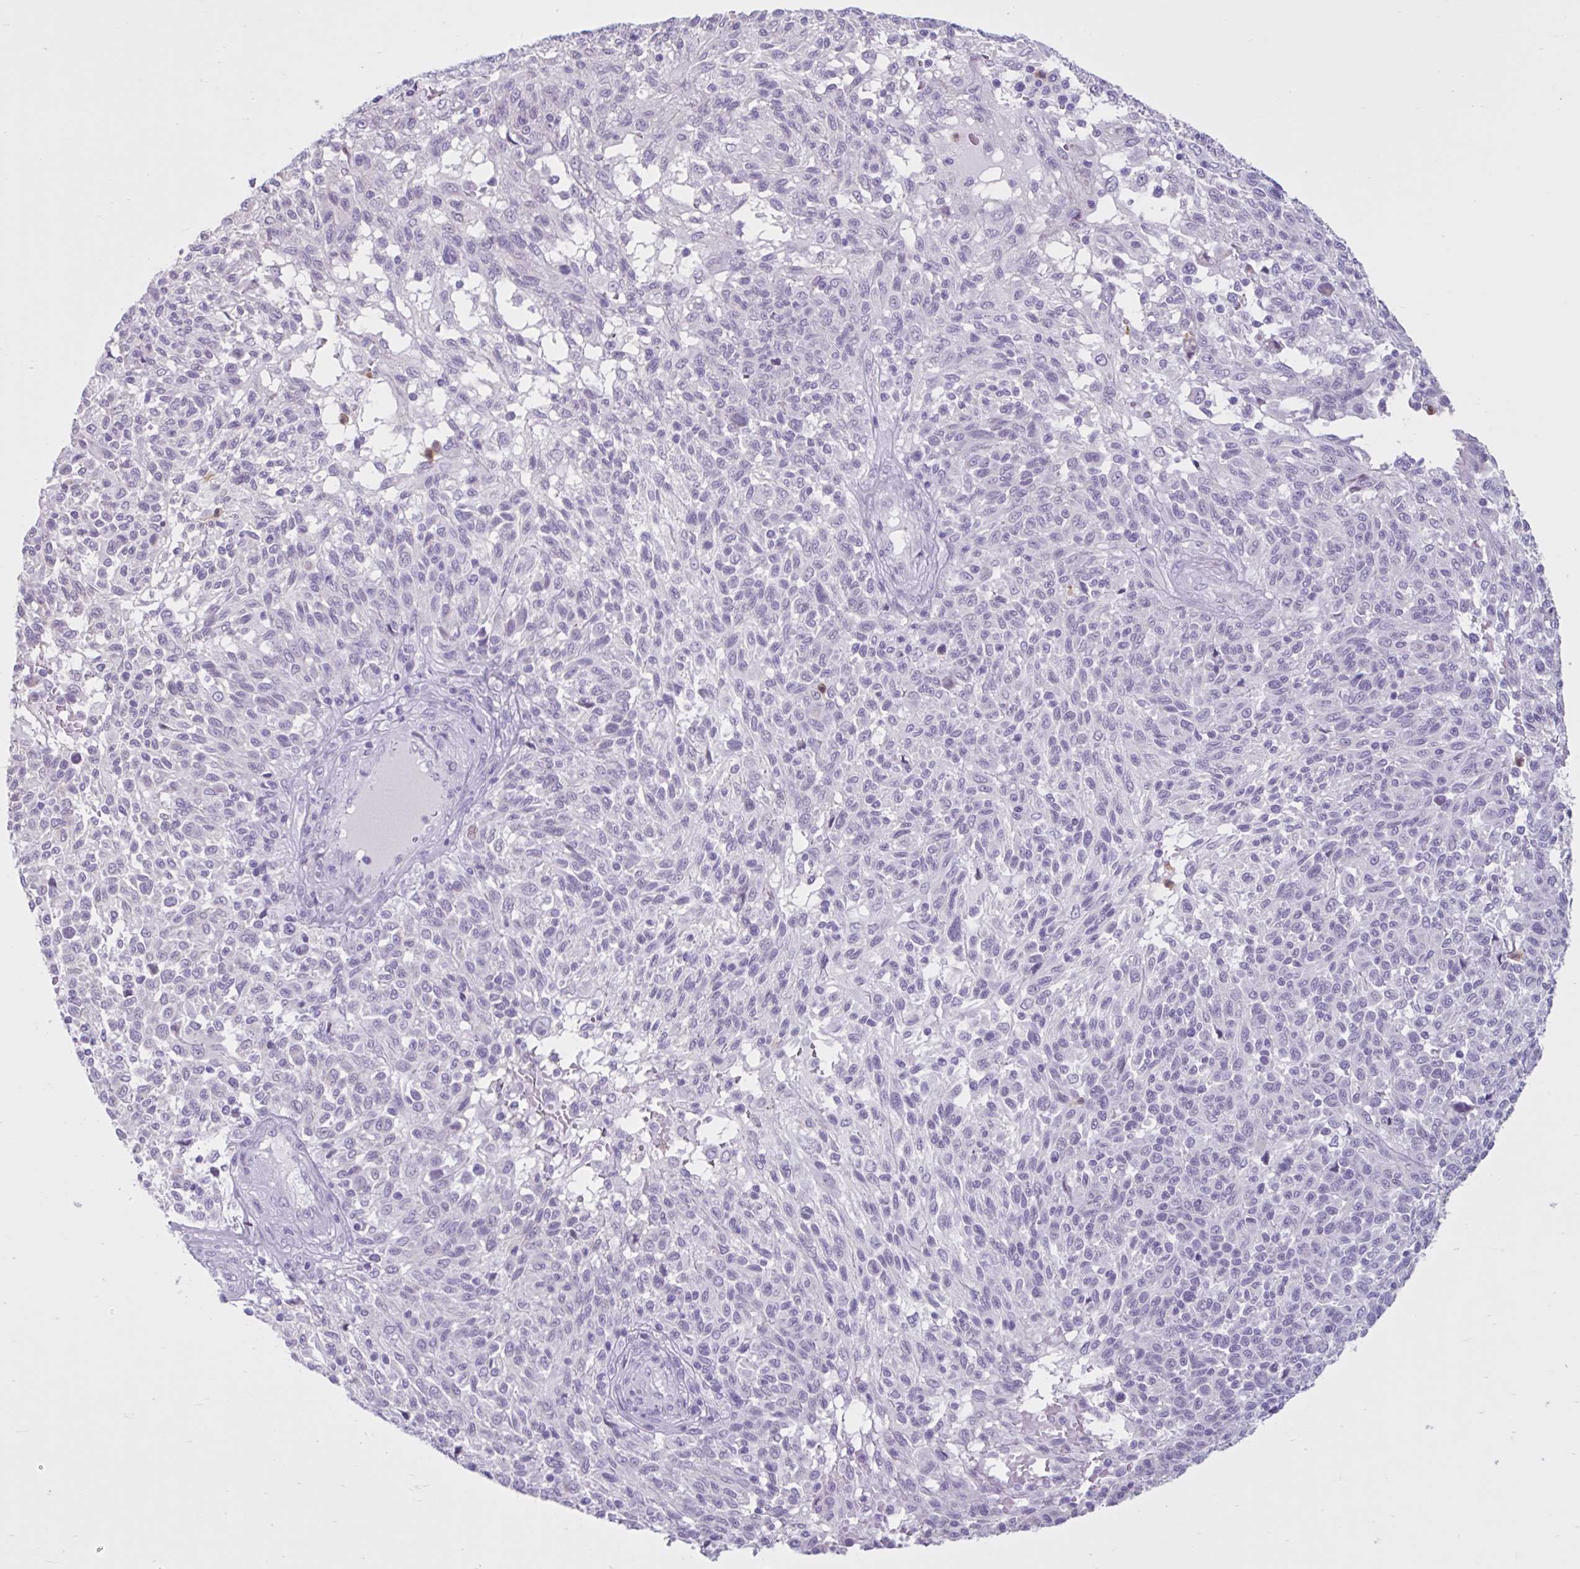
{"staining": {"intensity": "negative", "quantity": "none", "location": "none"}, "tissue": "melanoma", "cell_type": "Tumor cells", "image_type": "cancer", "snomed": [{"axis": "morphology", "description": "Malignant melanoma, NOS"}, {"axis": "topography", "description": "Skin"}], "caption": "Tumor cells show no significant protein positivity in melanoma. The staining is performed using DAB (3,3'-diaminobenzidine) brown chromogen with nuclei counter-stained in using hematoxylin.", "gene": "CEP120", "patient": {"sex": "male", "age": 66}}